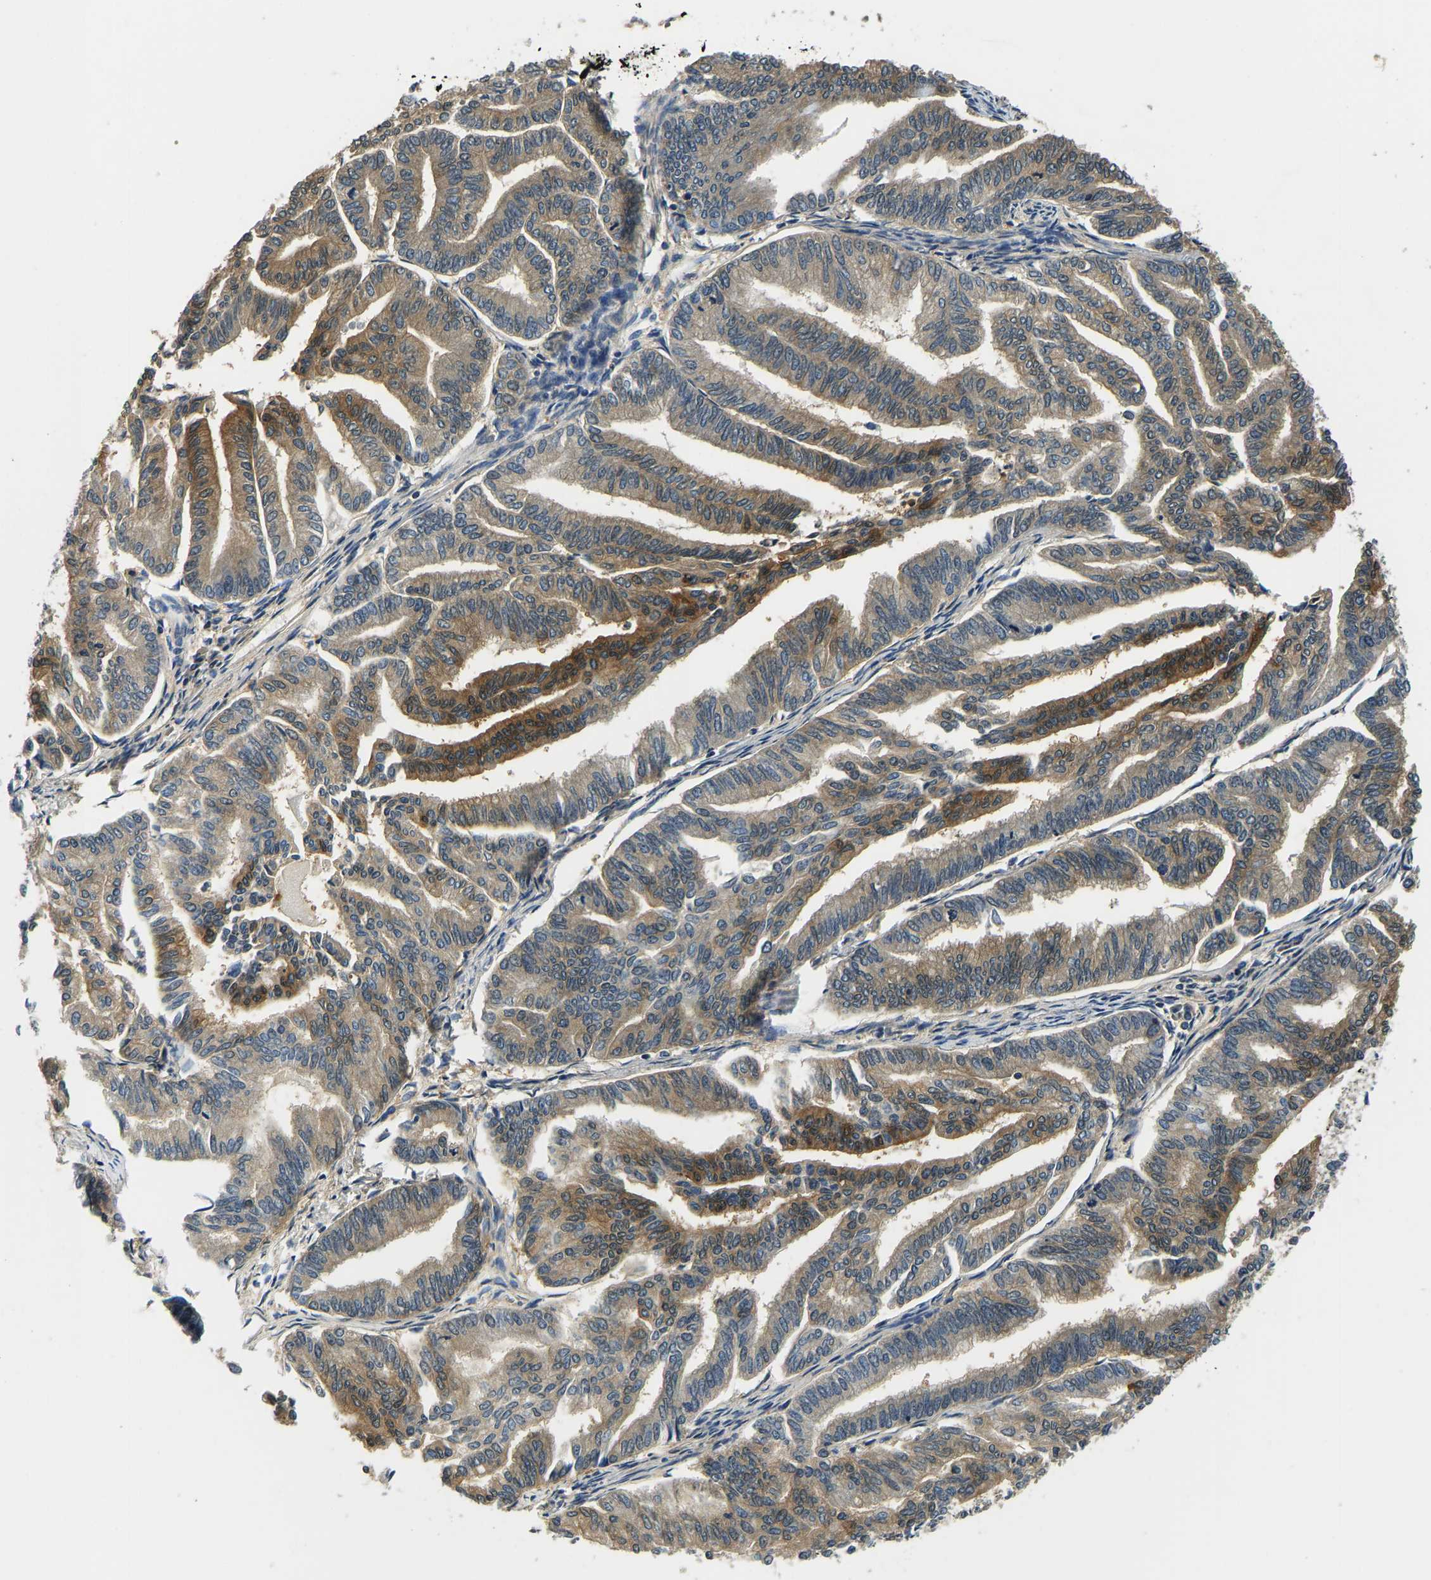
{"staining": {"intensity": "strong", "quantity": "25%-75%", "location": "cytoplasmic/membranous"}, "tissue": "endometrial cancer", "cell_type": "Tumor cells", "image_type": "cancer", "snomed": [{"axis": "morphology", "description": "Adenocarcinoma, NOS"}, {"axis": "topography", "description": "Endometrium"}], "caption": "Brown immunohistochemical staining in endometrial cancer shows strong cytoplasmic/membranous staining in approximately 25%-75% of tumor cells.", "gene": "RESF1", "patient": {"sex": "female", "age": 79}}